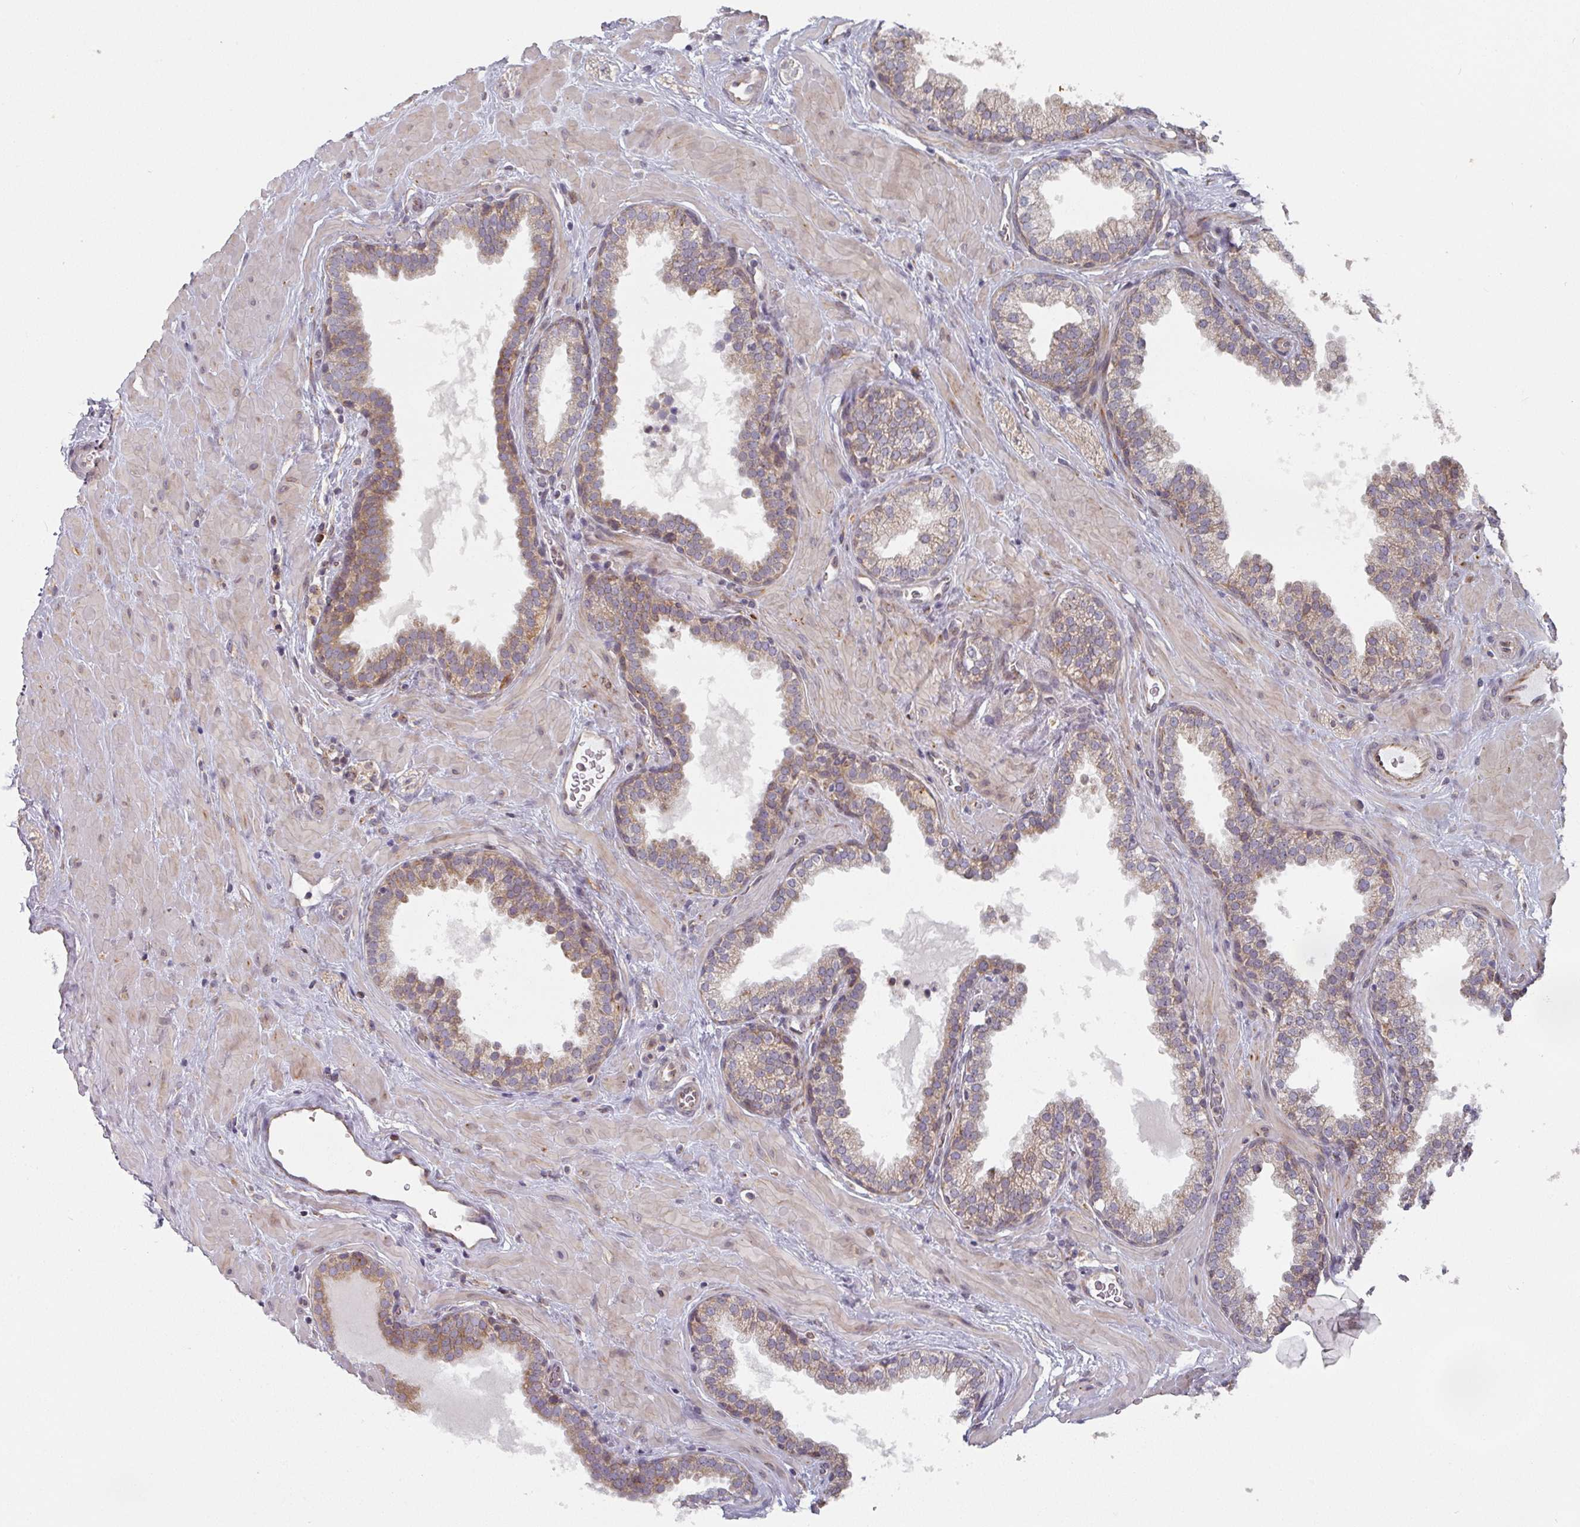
{"staining": {"intensity": "moderate", "quantity": "25%-75%", "location": "cytoplasmic/membranous"}, "tissue": "prostate", "cell_type": "Glandular cells", "image_type": "normal", "snomed": [{"axis": "morphology", "description": "Normal tissue, NOS"}, {"axis": "topography", "description": "Prostate"}], "caption": "Moderate cytoplasmic/membranous protein expression is seen in about 25%-75% of glandular cells in prostate. (brown staining indicates protein expression, while blue staining denotes nuclei).", "gene": "TAPT1", "patient": {"sex": "male", "age": 51}}